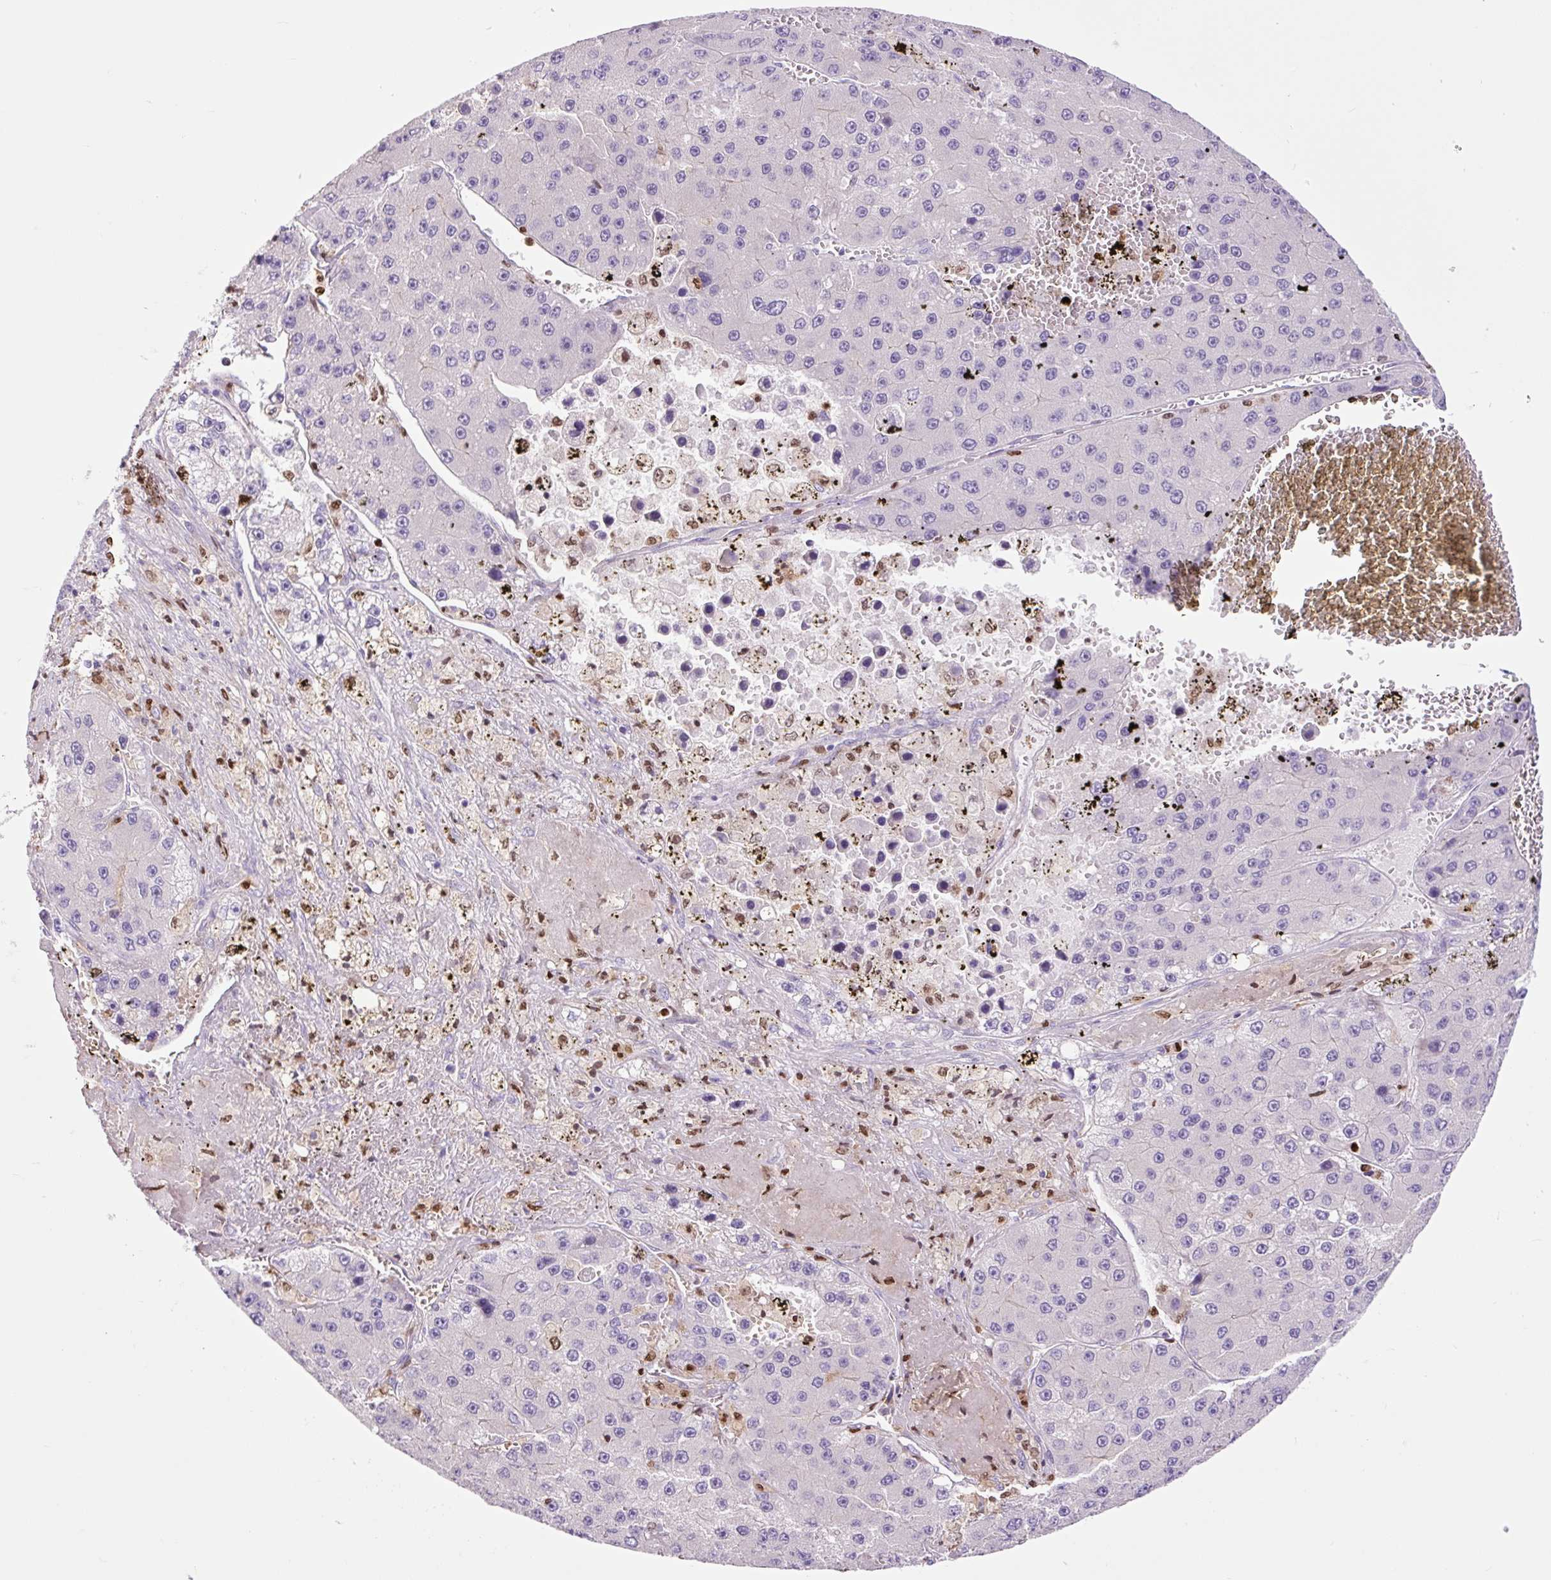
{"staining": {"intensity": "negative", "quantity": "none", "location": "none"}, "tissue": "liver cancer", "cell_type": "Tumor cells", "image_type": "cancer", "snomed": [{"axis": "morphology", "description": "Carcinoma, Hepatocellular, NOS"}, {"axis": "topography", "description": "Liver"}], "caption": "Immunohistochemistry of hepatocellular carcinoma (liver) exhibits no staining in tumor cells.", "gene": "SPI1", "patient": {"sex": "female", "age": 73}}